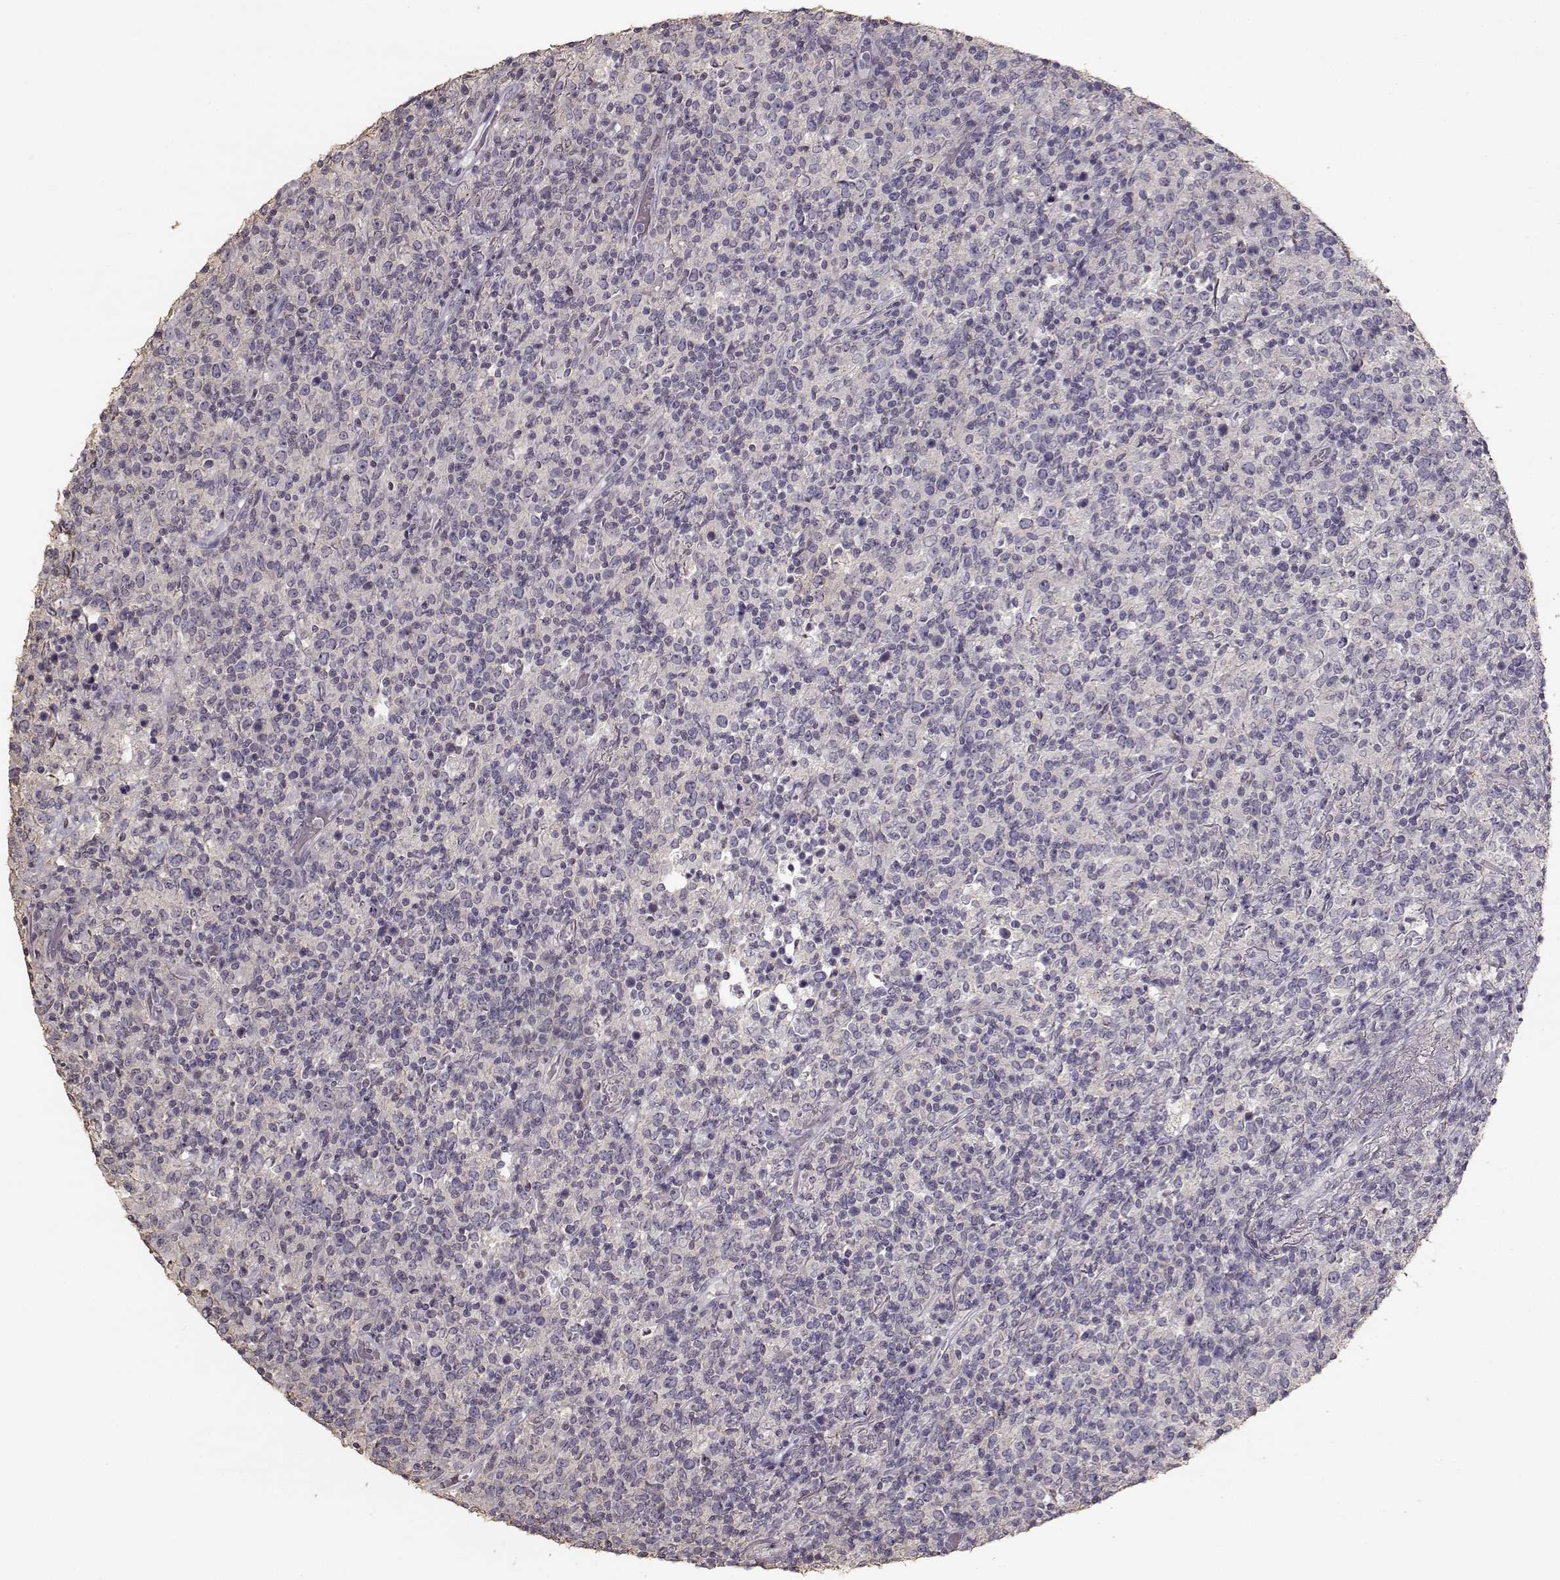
{"staining": {"intensity": "negative", "quantity": "none", "location": "none"}, "tissue": "lymphoma", "cell_type": "Tumor cells", "image_type": "cancer", "snomed": [{"axis": "morphology", "description": "Malignant lymphoma, non-Hodgkin's type, High grade"}, {"axis": "topography", "description": "Lung"}], "caption": "Malignant lymphoma, non-Hodgkin's type (high-grade) was stained to show a protein in brown. There is no significant staining in tumor cells.", "gene": "UROC1", "patient": {"sex": "male", "age": 79}}